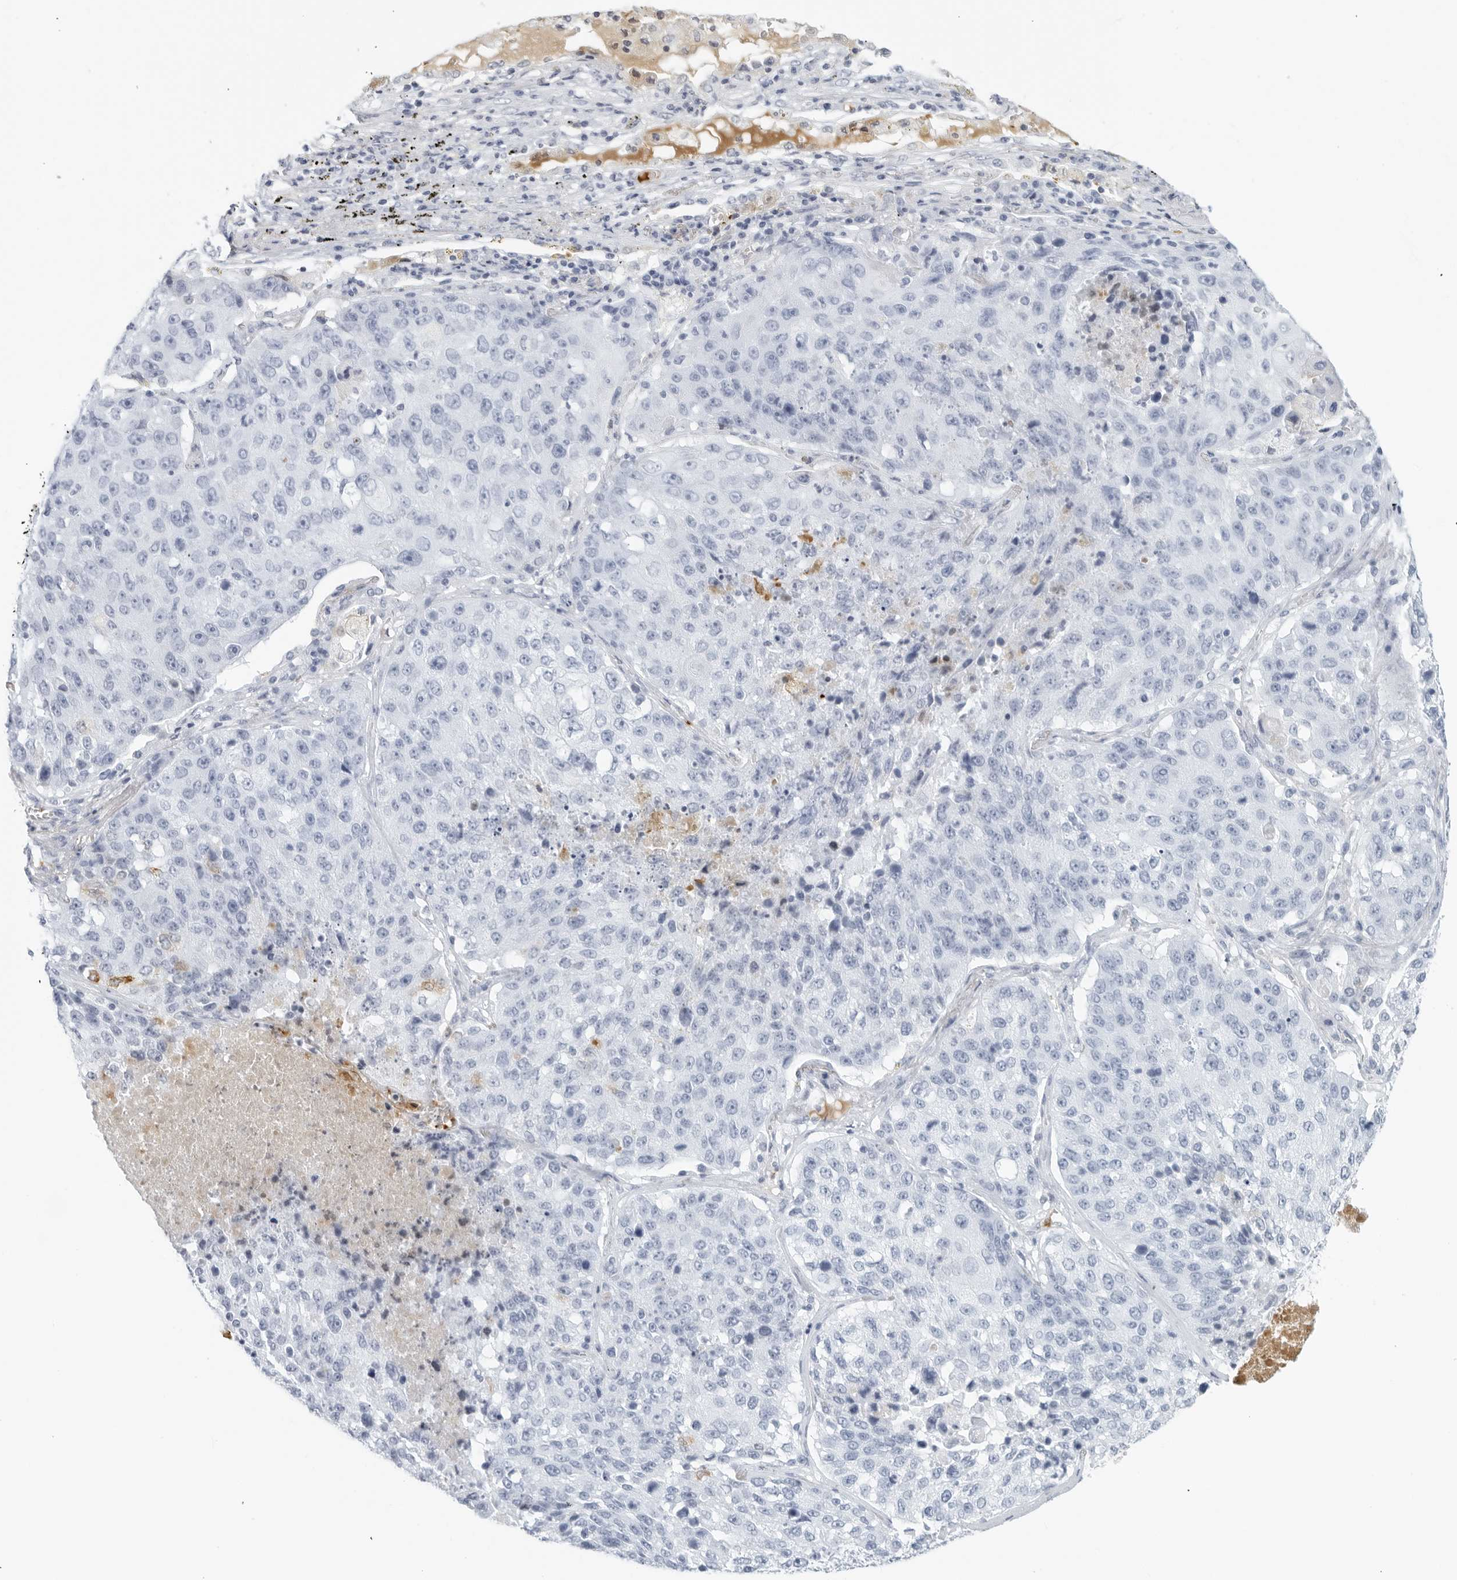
{"staining": {"intensity": "negative", "quantity": "none", "location": "none"}, "tissue": "lung cancer", "cell_type": "Tumor cells", "image_type": "cancer", "snomed": [{"axis": "morphology", "description": "Squamous cell carcinoma, NOS"}, {"axis": "topography", "description": "Lung"}], "caption": "An IHC photomicrograph of lung cancer is shown. There is no staining in tumor cells of lung cancer.", "gene": "FGG", "patient": {"sex": "male", "age": 61}}